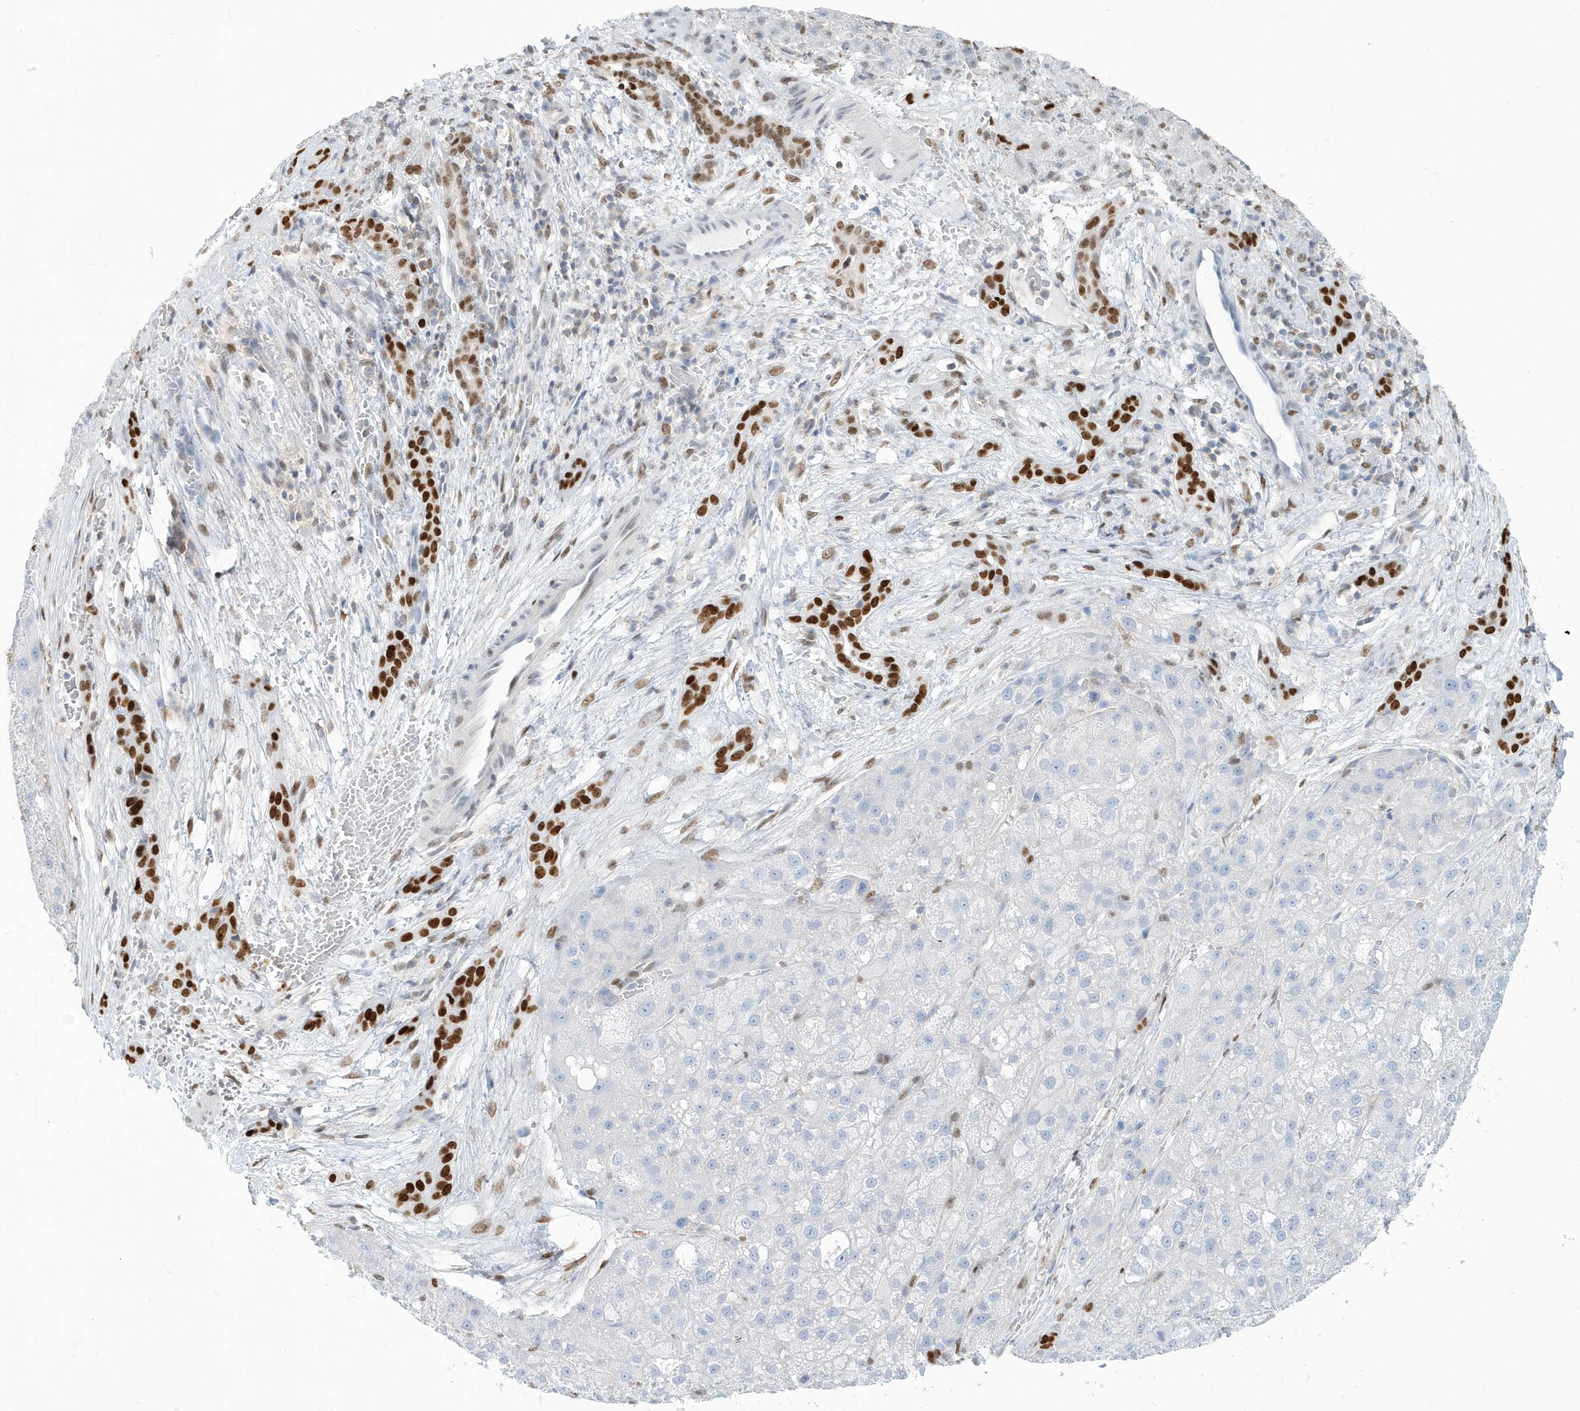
{"staining": {"intensity": "negative", "quantity": "none", "location": "none"}, "tissue": "liver cancer", "cell_type": "Tumor cells", "image_type": "cancer", "snomed": [{"axis": "morphology", "description": "Carcinoma, Hepatocellular, NOS"}, {"axis": "topography", "description": "Liver"}], "caption": "Hepatocellular carcinoma (liver) stained for a protein using immunohistochemistry (IHC) exhibits no staining tumor cells.", "gene": "MACROH2A2", "patient": {"sex": "male", "age": 57}}